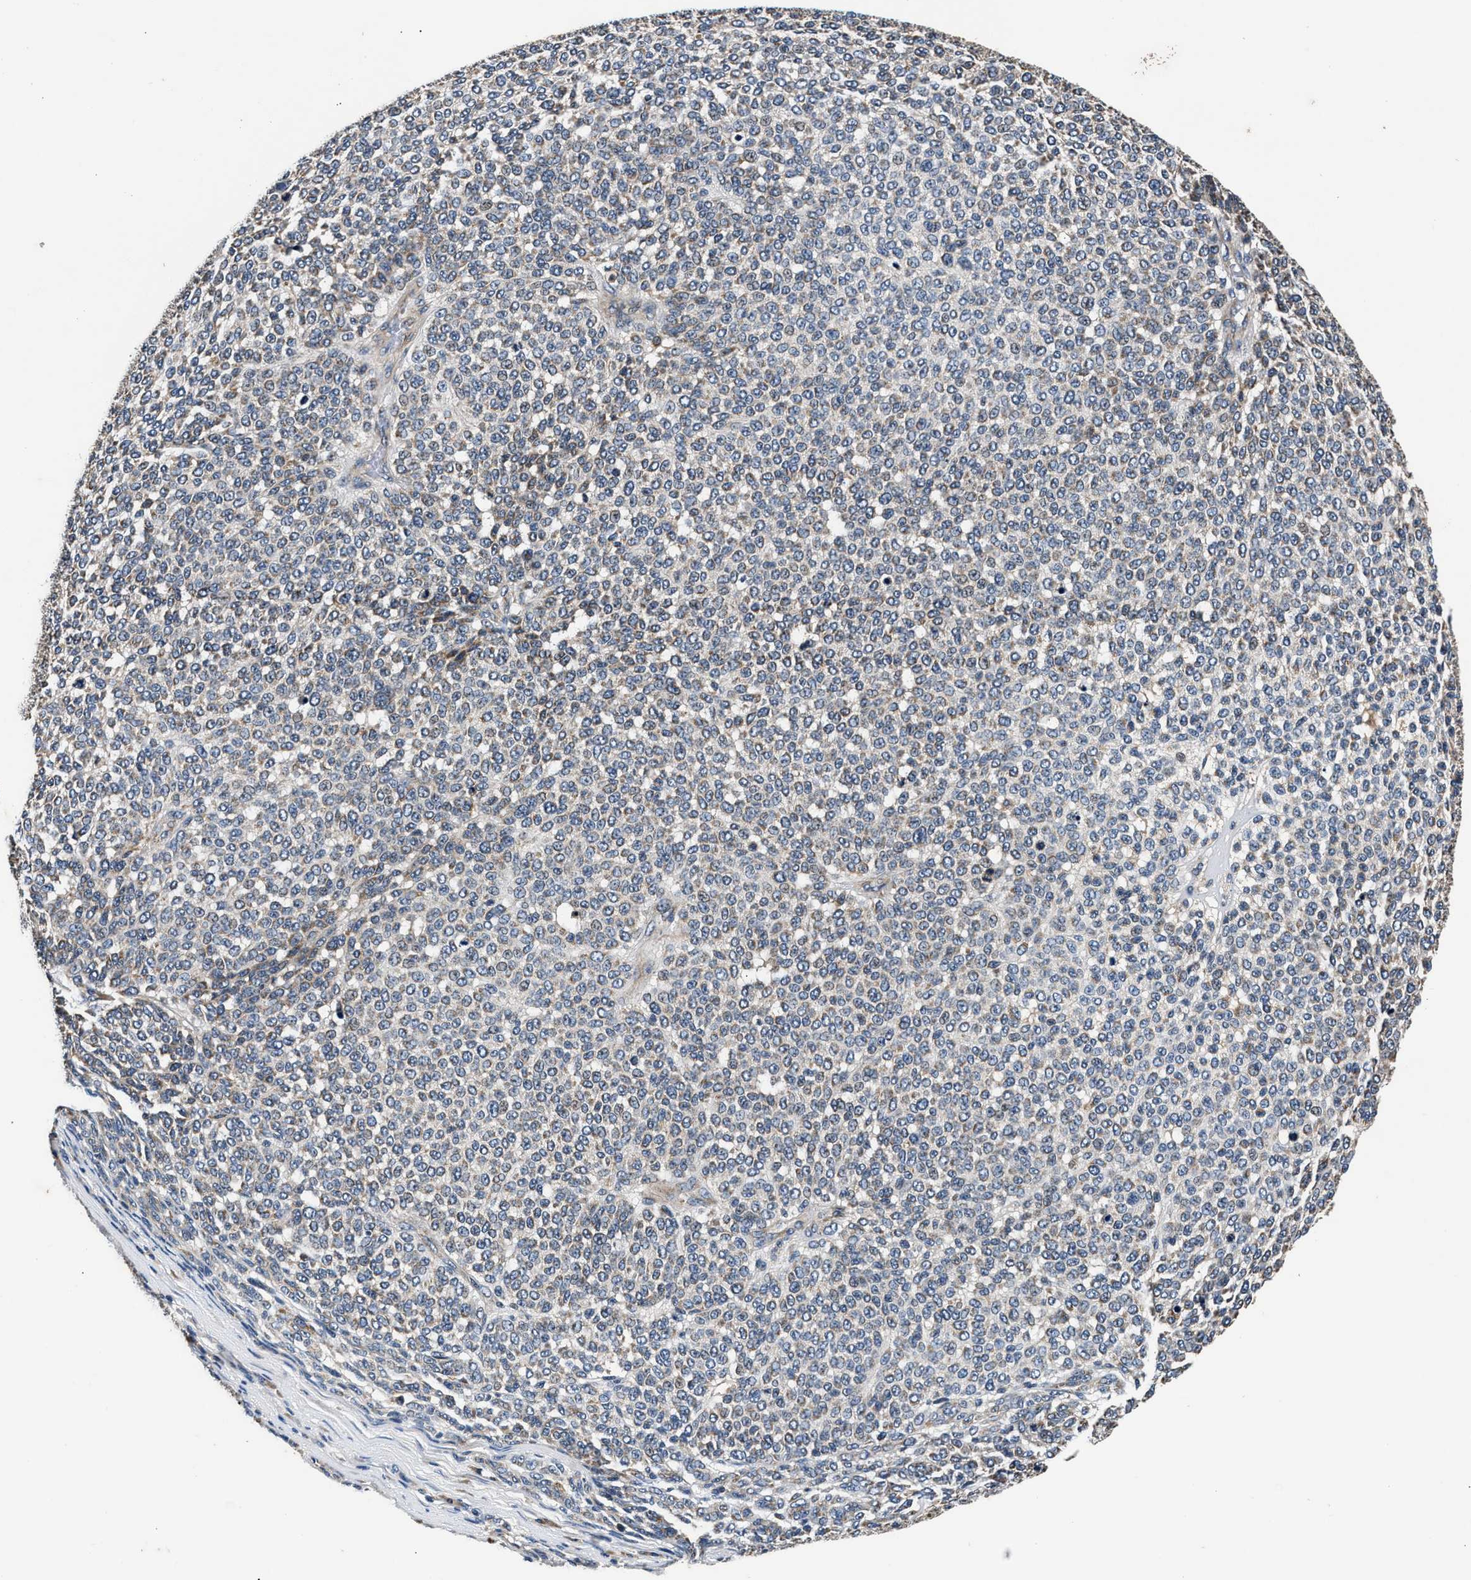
{"staining": {"intensity": "moderate", "quantity": "25%-75%", "location": "cytoplasmic/membranous"}, "tissue": "melanoma", "cell_type": "Tumor cells", "image_type": "cancer", "snomed": [{"axis": "morphology", "description": "Malignant melanoma, NOS"}, {"axis": "topography", "description": "Skin"}], "caption": "This is a photomicrograph of immunohistochemistry (IHC) staining of melanoma, which shows moderate positivity in the cytoplasmic/membranous of tumor cells.", "gene": "IMMT", "patient": {"sex": "male", "age": 59}}